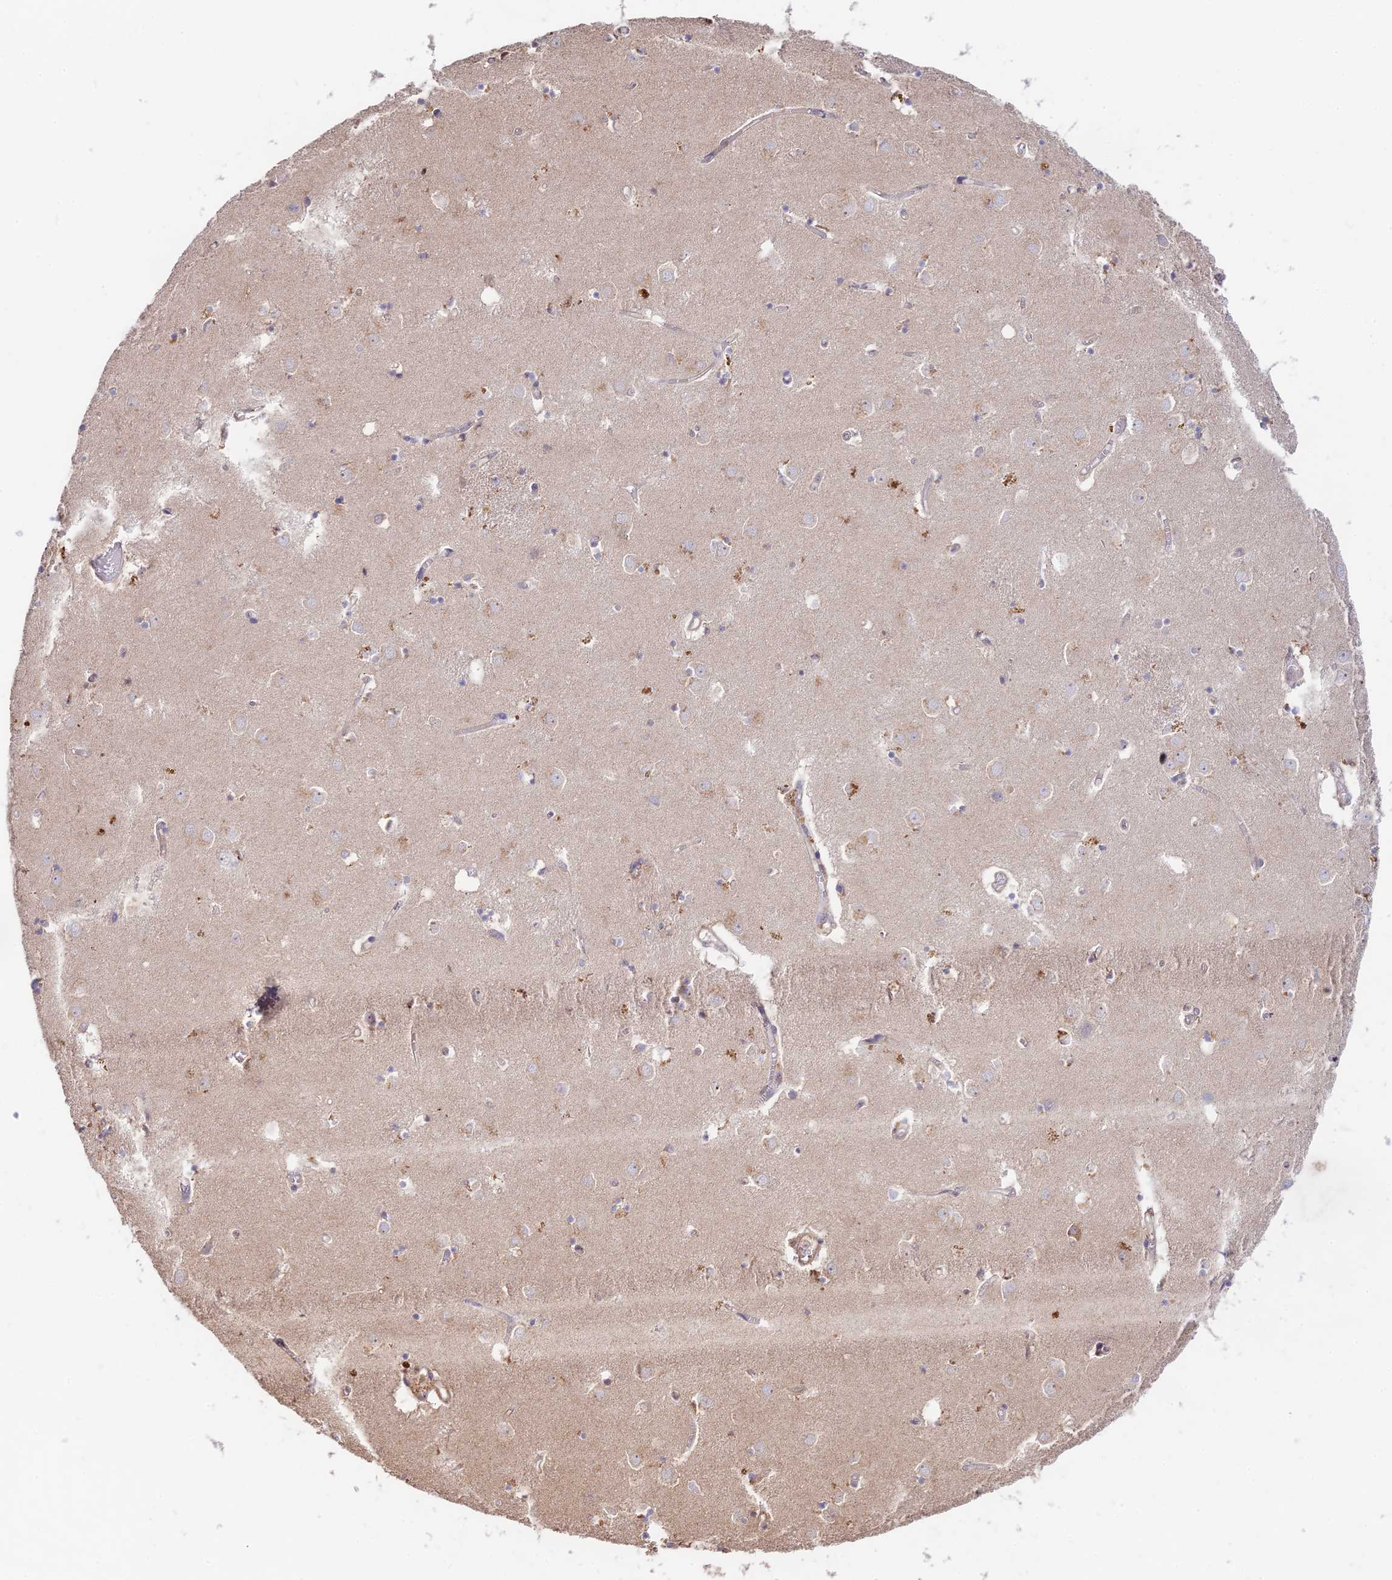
{"staining": {"intensity": "negative", "quantity": "none", "location": "none"}, "tissue": "caudate", "cell_type": "Glial cells", "image_type": "normal", "snomed": [{"axis": "morphology", "description": "Normal tissue, NOS"}, {"axis": "topography", "description": "Lateral ventricle wall"}], "caption": "IHC of benign human caudate exhibits no expression in glial cells. (DAB IHC visualized using brightfield microscopy, high magnification).", "gene": "CLCF1", "patient": {"sex": "male", "age": 70}}